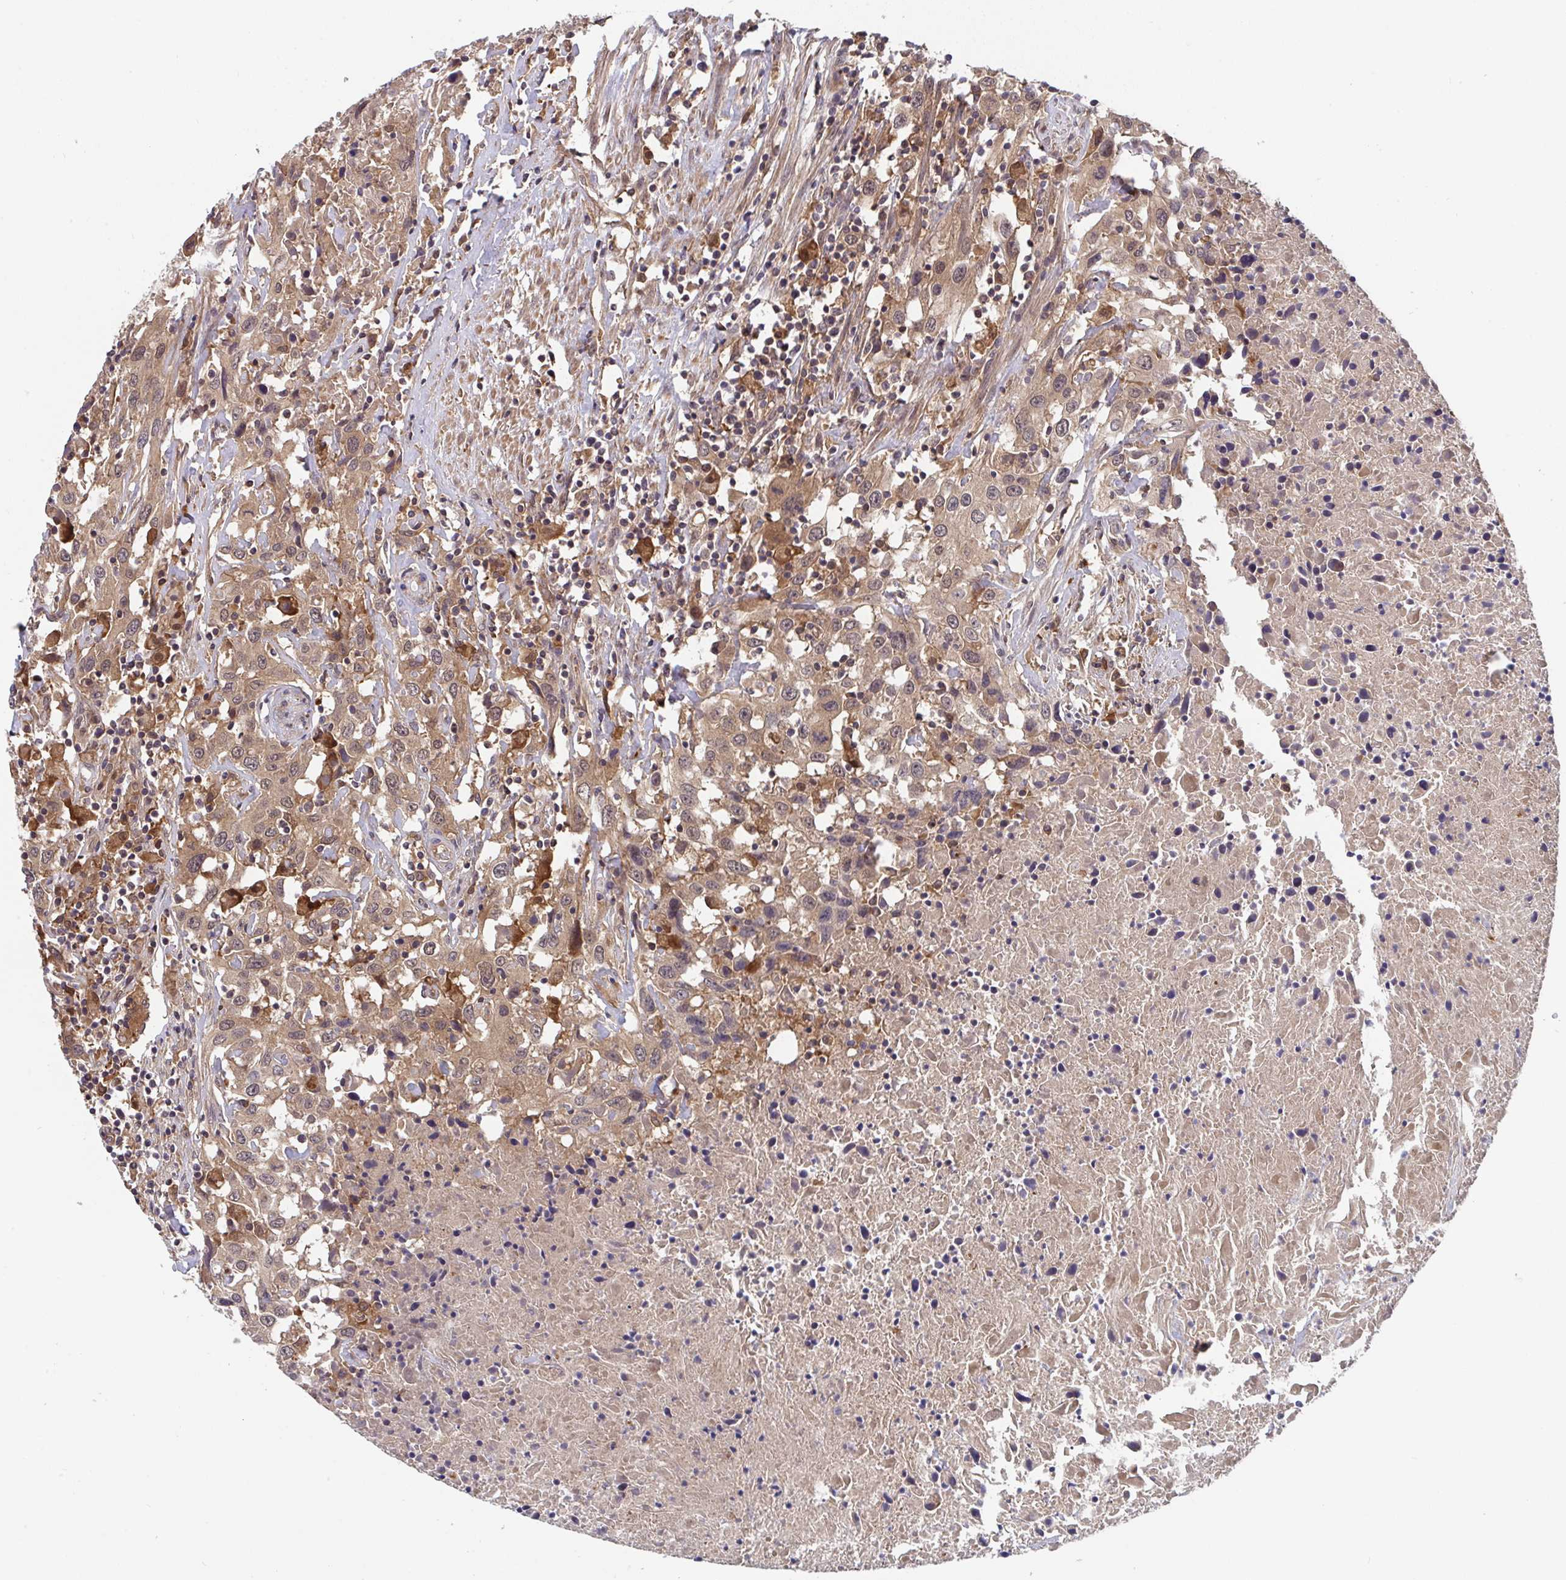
{"staining": {"intensity": "moderate", "quantity": ">75%", "location": "cytoplasmic/membranous,nuclear"}, "tissue": "urothelial cancer", "cell_type": "Tumor cells", "image_type": "cancer", "snomed": [{"axis": "morphology", "description": "Urothelial carcinoma, High grade"}, {"axis": "topography", "description": "Urinary bladder"}], "caption": "The photomicrograph demonstrates immunohistochemical staining of urothelial carcinoma (high-grade). There is moderate cytoplasmic/membranous and nuclear positivity is appreciated in about >75% of tumor cells.", "gene": "TIGAR", "patient": {"sex": "male", "age": 61}}